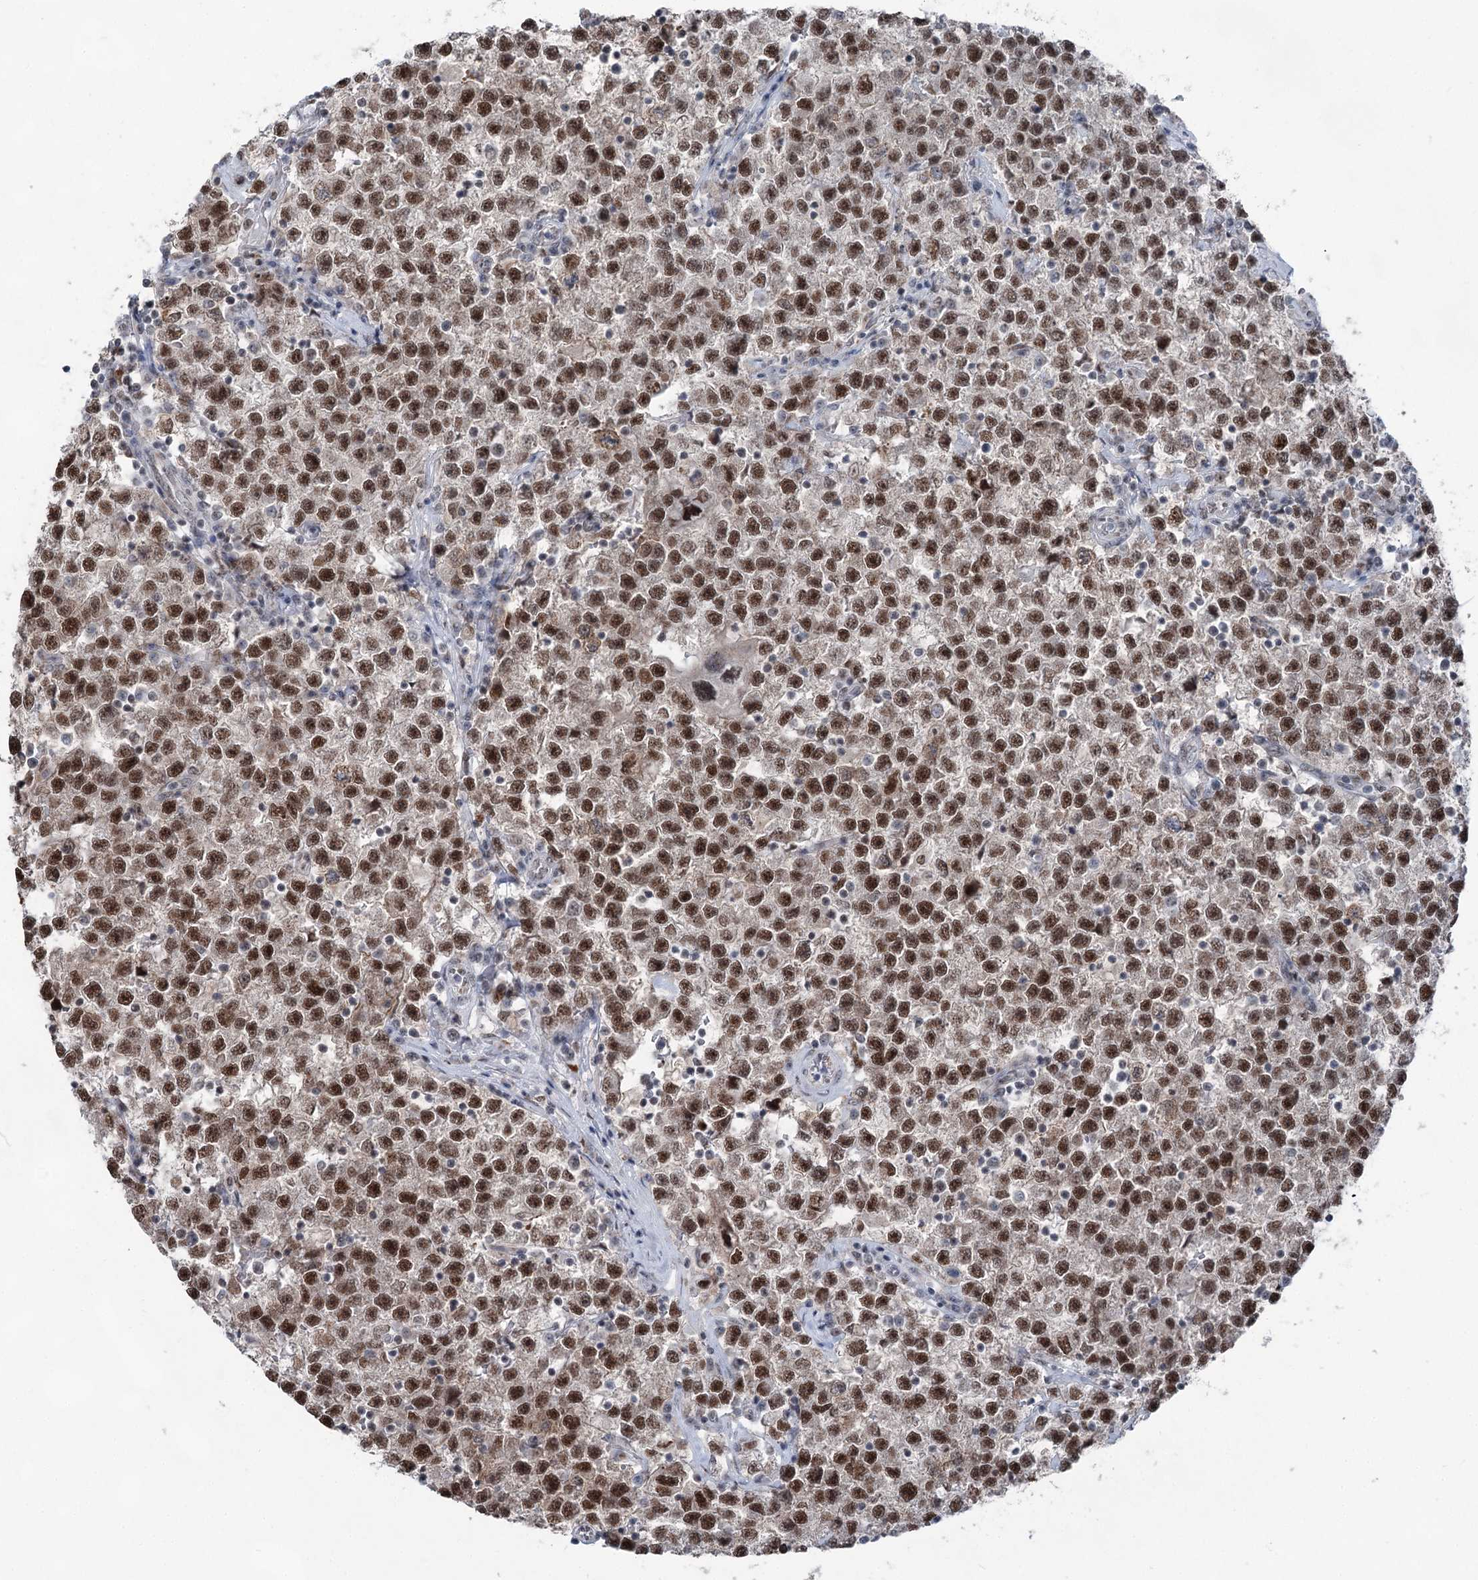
{"staining": {"intensity": "strong", "quantity": ">75%", "location": "nuclear"}, "tissue": "testis cancer", "cell_type": "Tumor cells", "image_type": "cancer", "snomed": [{"axis": "morphology", "description": "Seminoma, NOS"}, {"axis": "topography", "description": "Testis"}], "caption": "This histopathology image reveals testis cancer (seminoma) stained with IHC to label a protein in brown. The nuclear of tumor cells show strong positivity for the protein. Nuclei are counter-stained blue.", "gene": "ZCCHC8", "patient": {"sex": "male", "age": 22}}